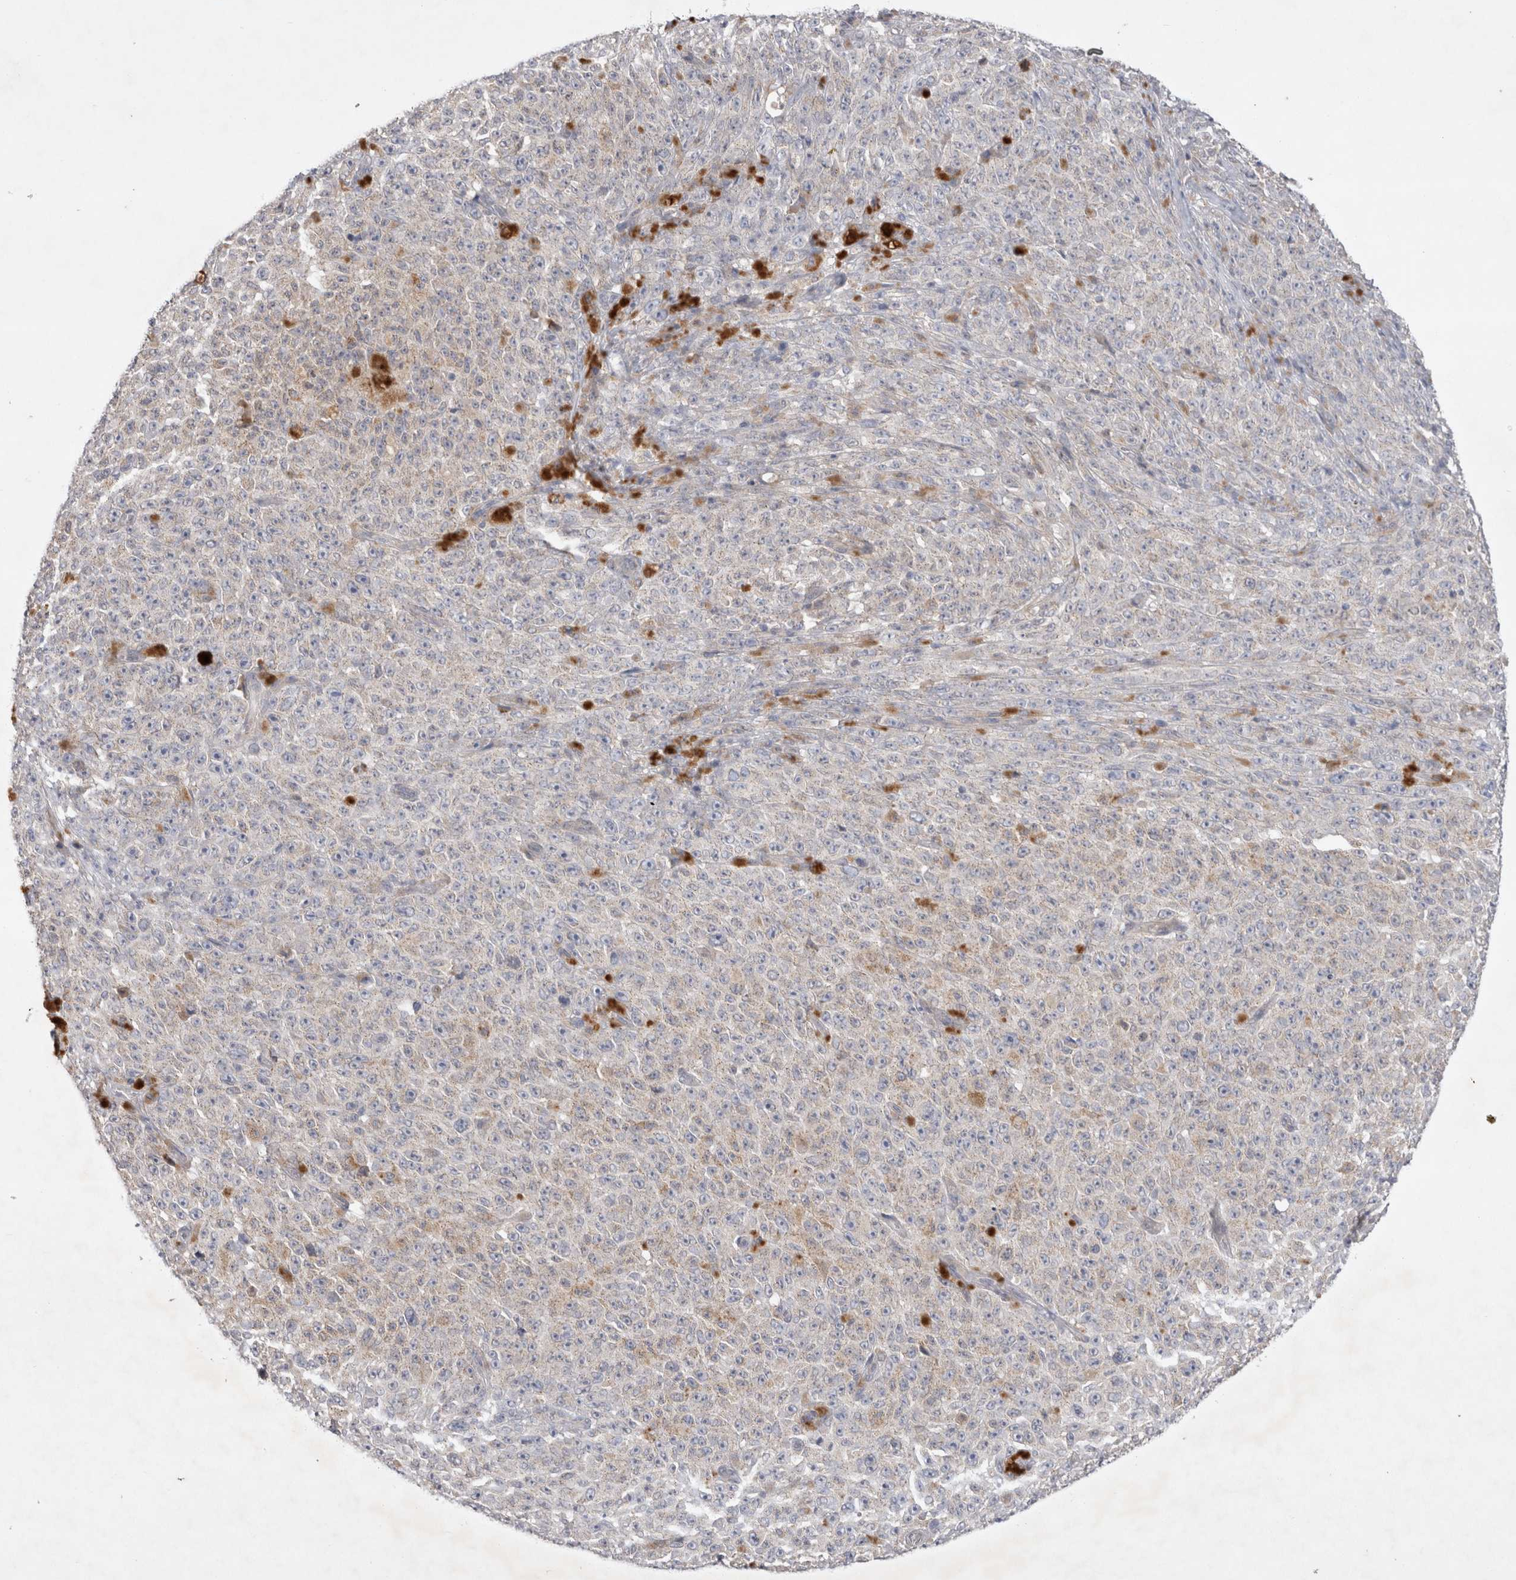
{"staining": {"intensity": "negative", "quantity": "none", "location": "none"}, "tissue": "melanoma", "cell_type": "Tumor cells", "image_type": "cancer", "snomed": [{"axis": "morphology", "description": "Malignant melanoma, NOS"}, {"axis": "topography", "description": "Skin"}], "caption": "There is no significant staining in tumor cells of melanoma. Nuclei are stained in blue.", "gene": "SRD5A3", "patient": {"sex": "female", "age": 82}}